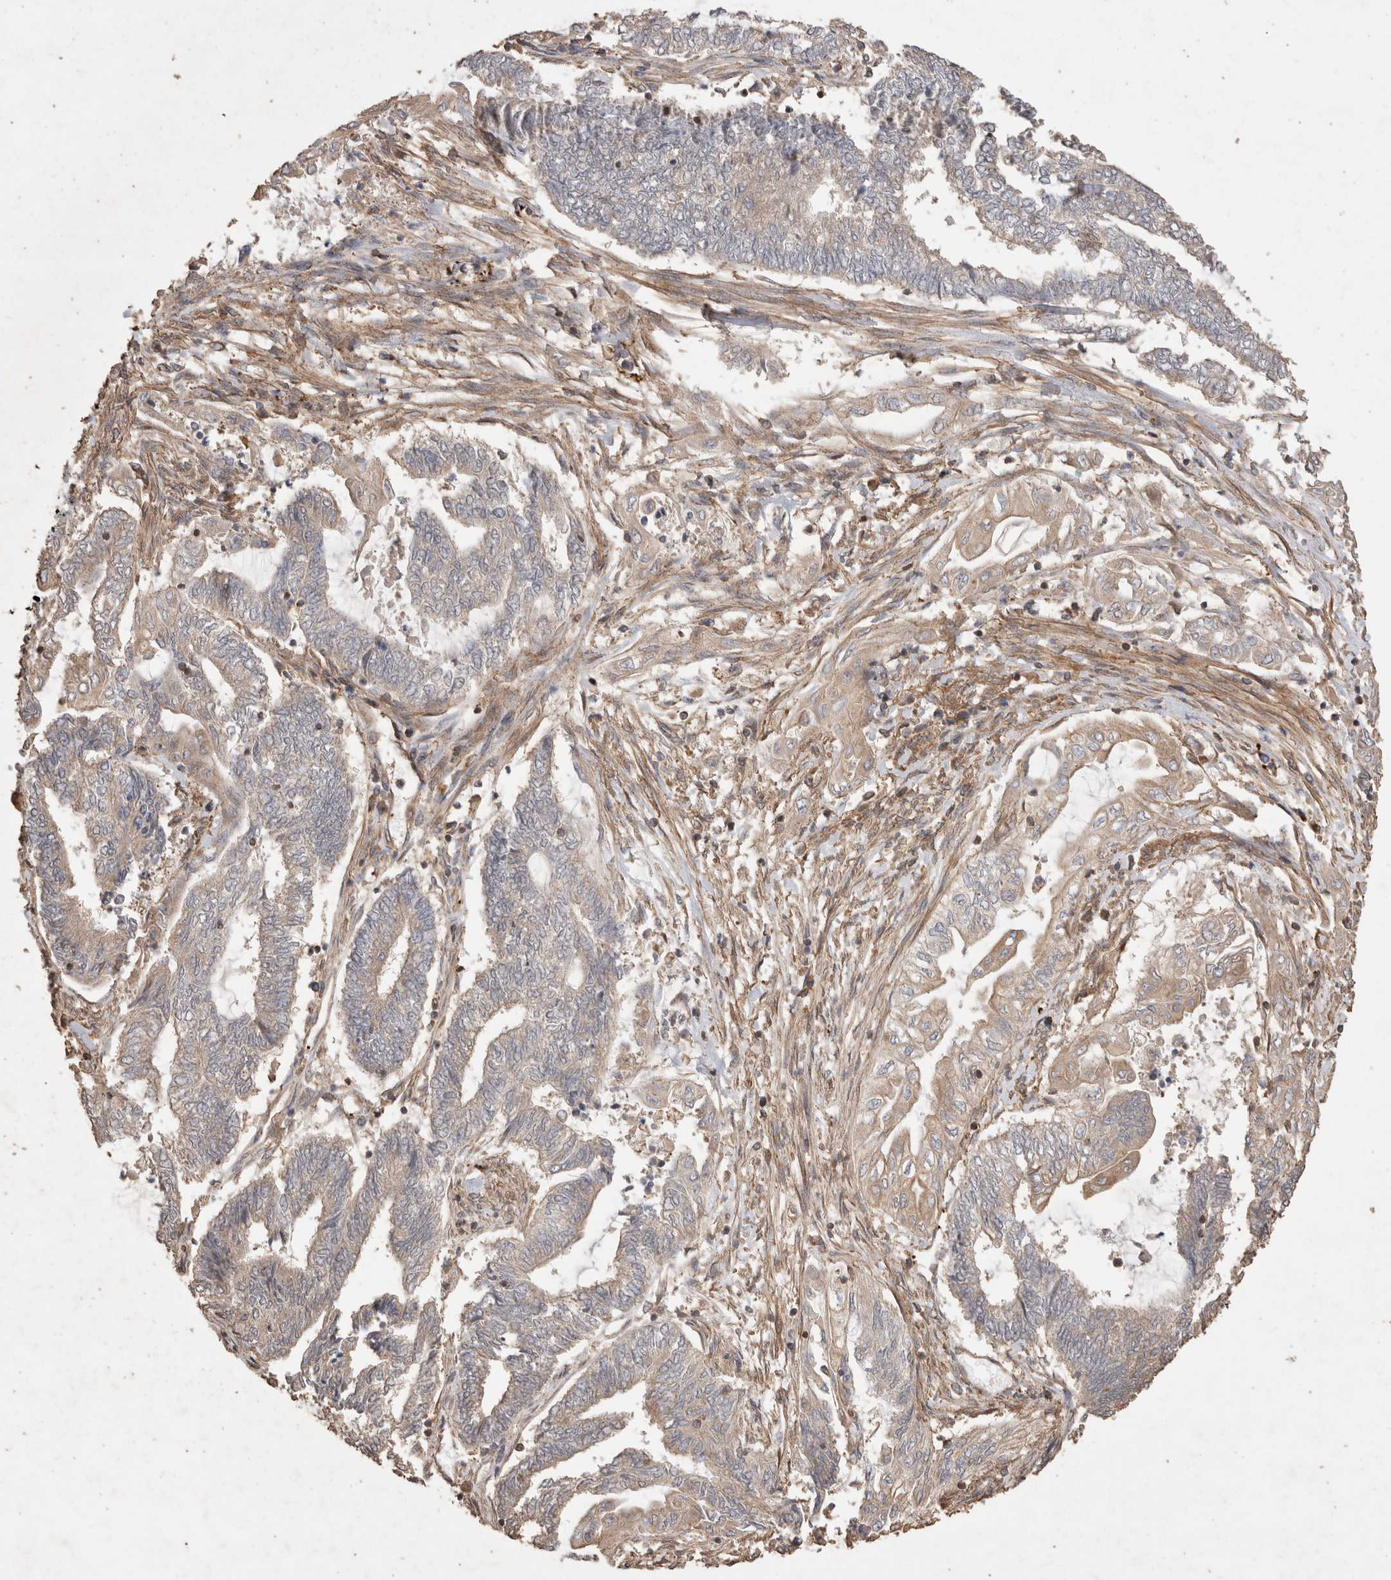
{"staining": {"intensity": "weak", "quantity": "<25%", "location": "cytoplasmic/membranous"}, "tissue": "endometrial cancer", "cell_type": "Tumor cells", "image_type": "cancer", "snomed": [{"axis": "morphology", "description": "Adenocarcinoma, NOS"}, {"axis": "topography", "description": "Uterus"}, {"axis": "topography", "description": "Endometrium"}], "caption": "Tumor cells show no significant expression in endometrial adenocarcinoma.", "gene": "SNX31", "patient": {"sex": "female", "age": 70}}